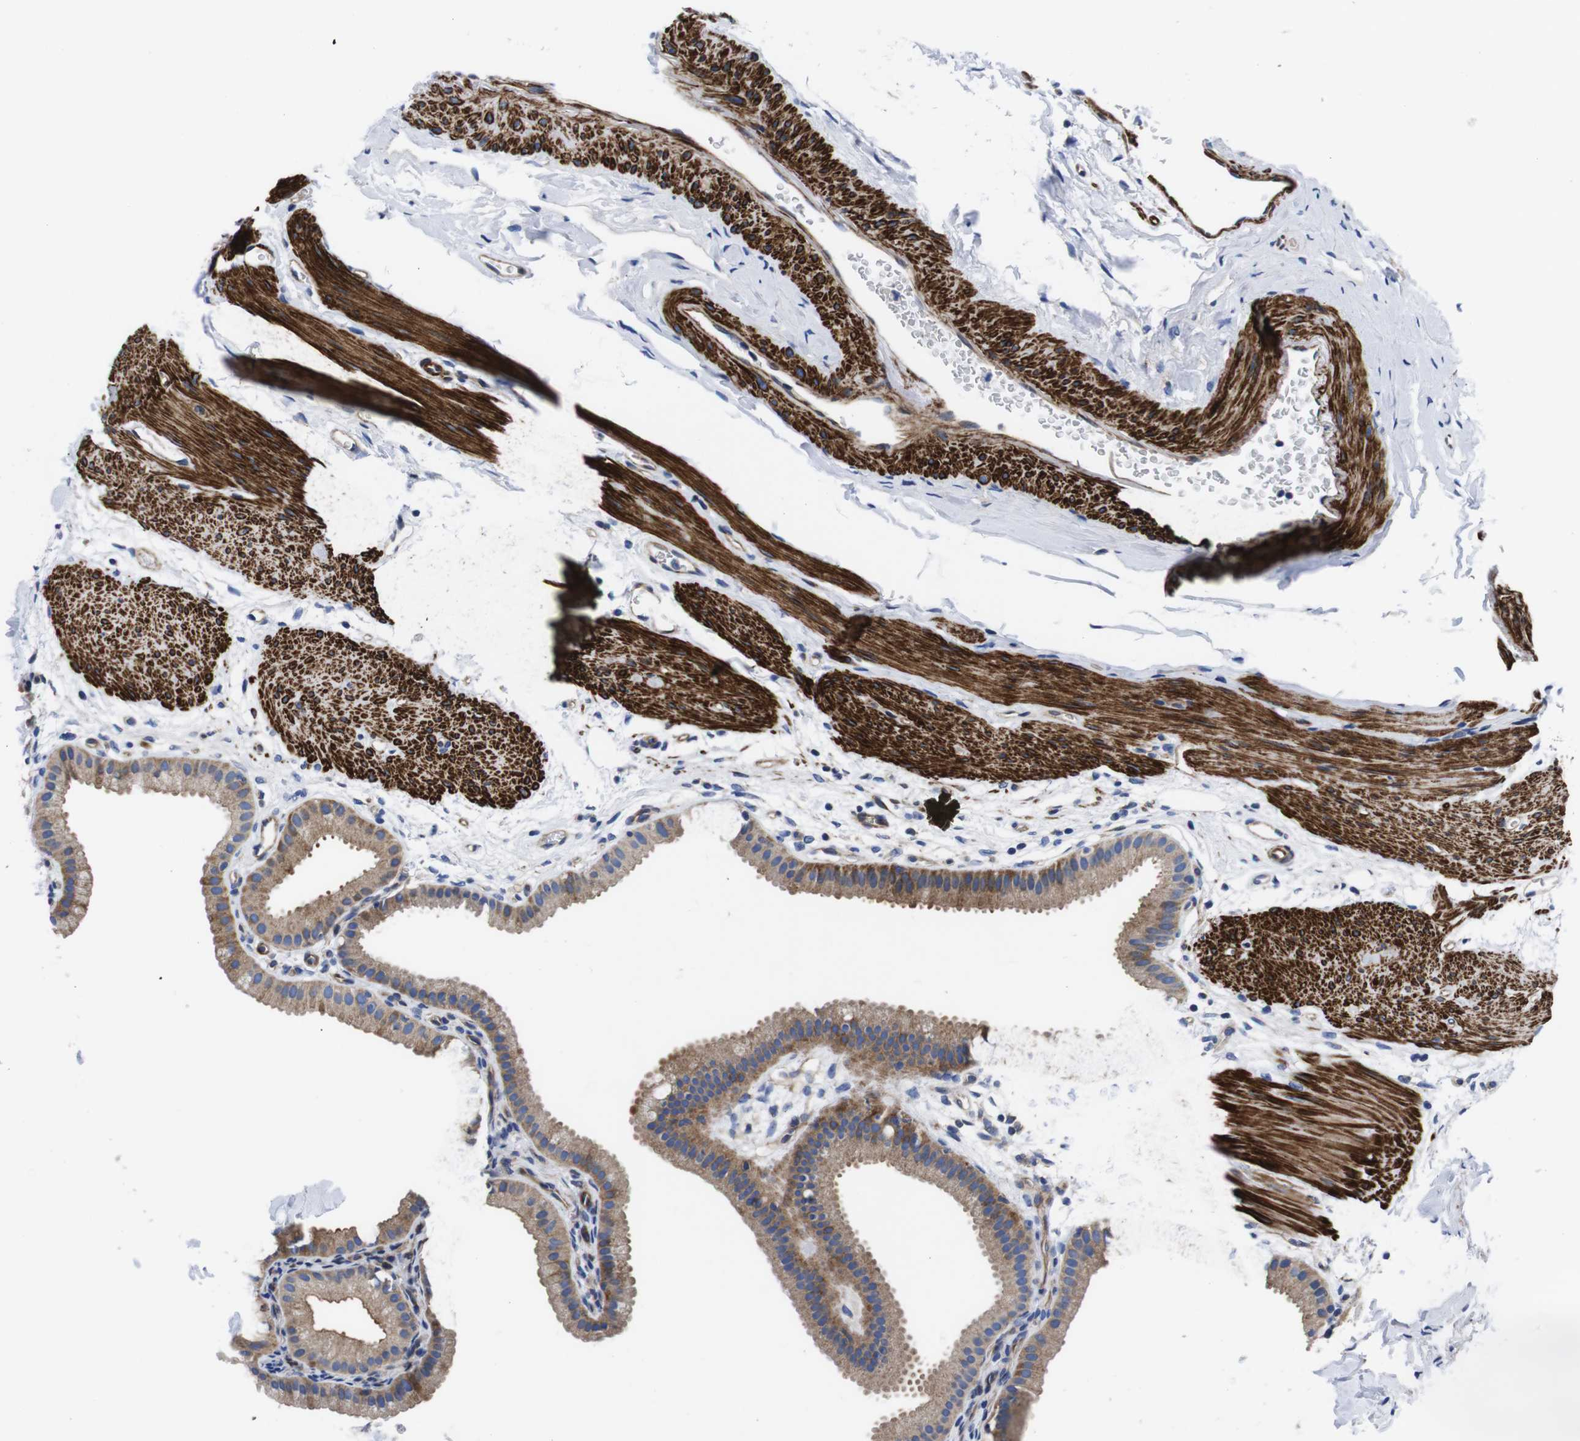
{"staining": {"intensity": "moderate", "quantity": ">75%", "location": "cytoplasmic/membranous"}, "tissue": "gallbladder", "cell_type": "Glandular cells", "image_type": "normal", "snomed": [{"axis": "morphology", "description": "Normal tissue, NOS"}, {"axis": "topography", "description": "Gallbladder"}], "caption": "IHC staining of benign gallbladder, which displays medium levels of moderate cytoplasmic/membranous expression in about >75% of glandular cells indicating moderate cytoplasmic/membranous protein expression. The staining was performed using DAB (3,3'-diaminobenzidine) (brown) for protein detection and nuclei were counterstained in hematoxylin (blue).", "gene": "GPR4", "patient": {"sex": "female", "age": 64}}